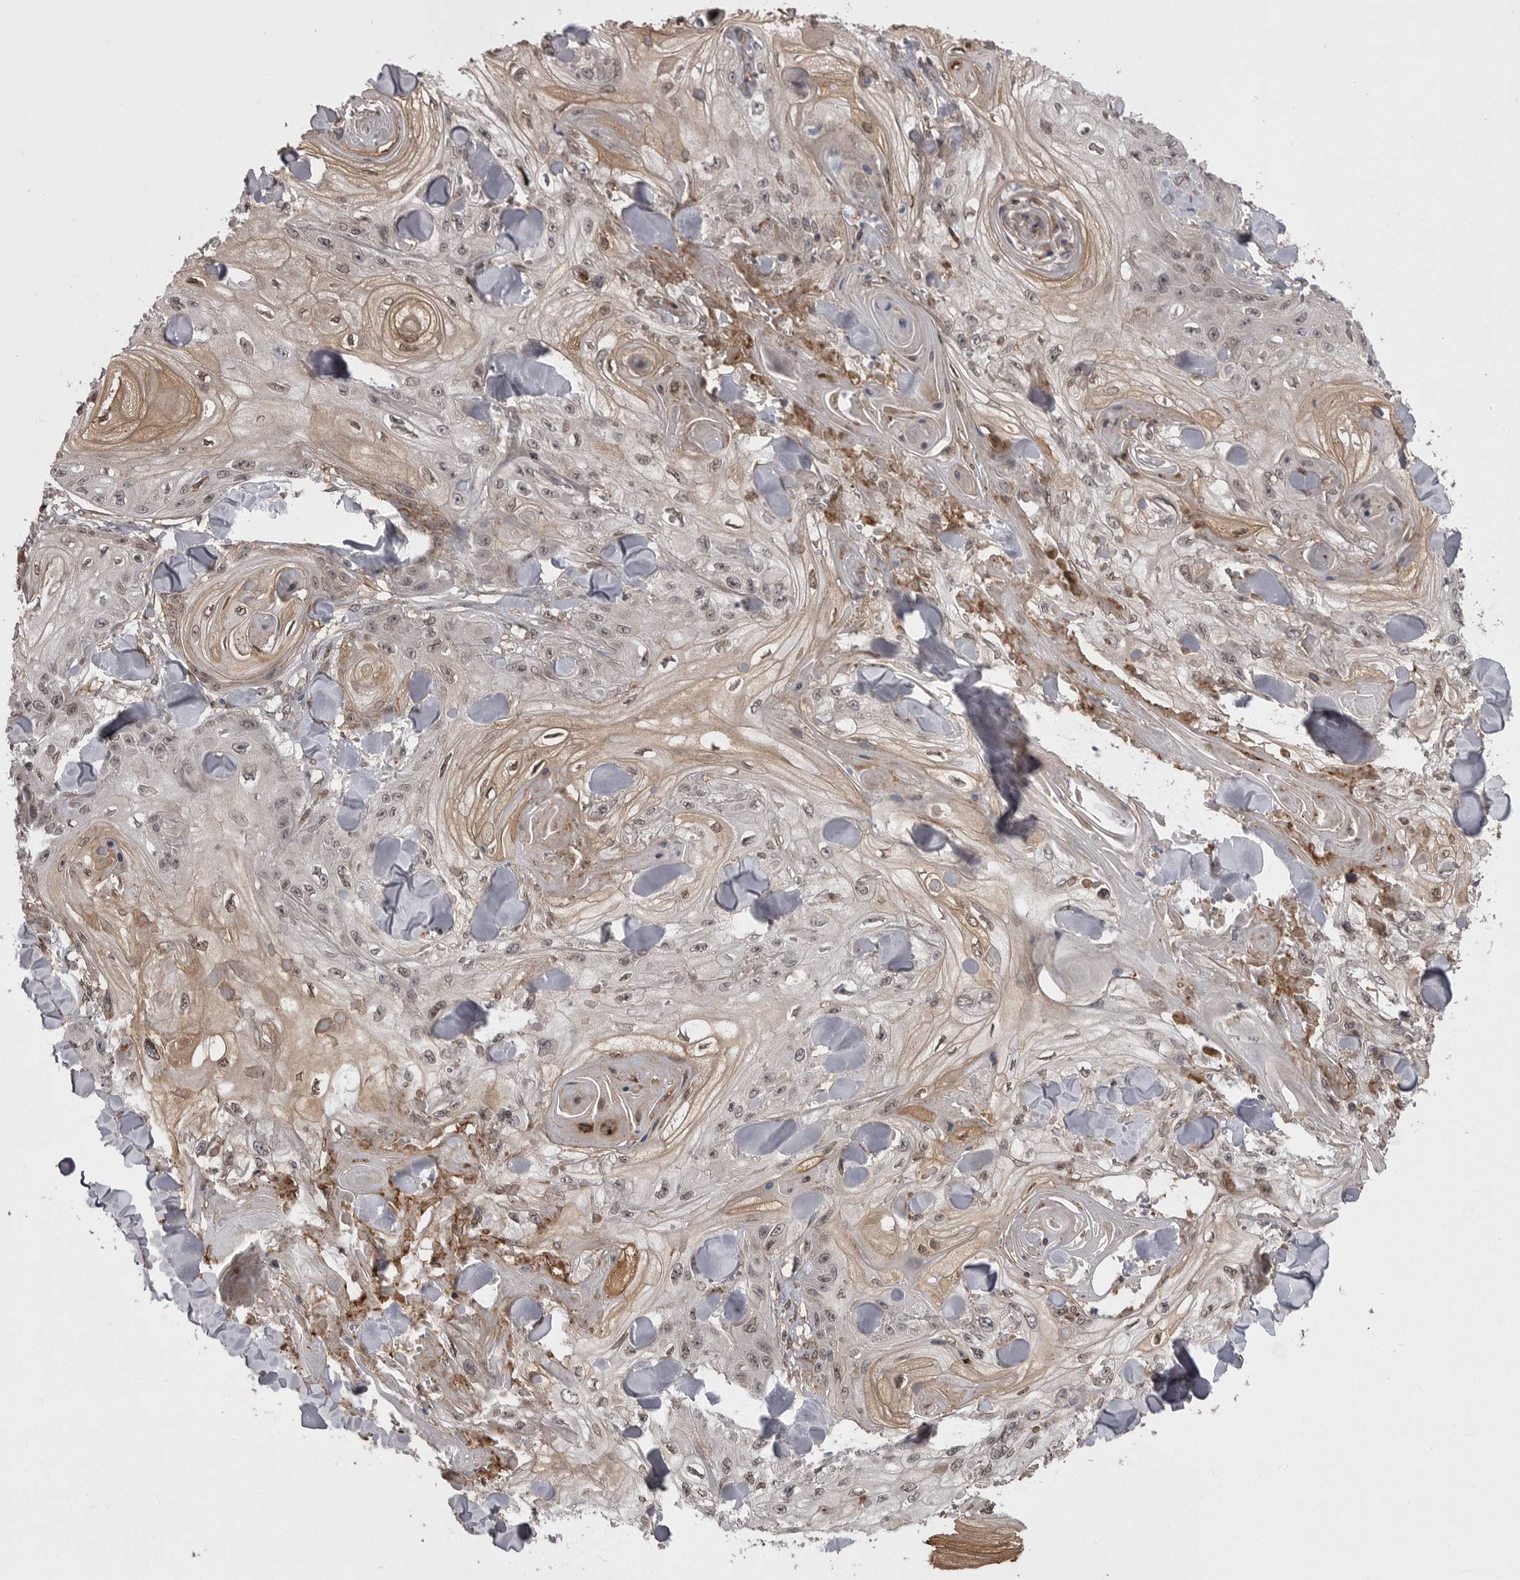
{"staining": {"intensity": "weak", "quantity": ">75%", "location": "cytoplasmic/membranous,nuclear"}, "tissue": "skin cancer", "cell_type": "Tumor cells", "image_type": "cancer", "snomed": [{"axis": "morphology", "description": "Squamous cell carcinoma, NOS"}, {"axis": "topography", "description": "Skin"}], "caption": "Immunohistochemistry (IHC) (DAB) staining of human skin squamous cell carcinoma displays weak cytoplasmic/membranous and nuclear protein positivity in approximately >75% of tumor cells. (DAB IHC with brightfield microscopy, high magnification).", "gene": "ABL1", "patient": {"sex": "male", "age": 74}}